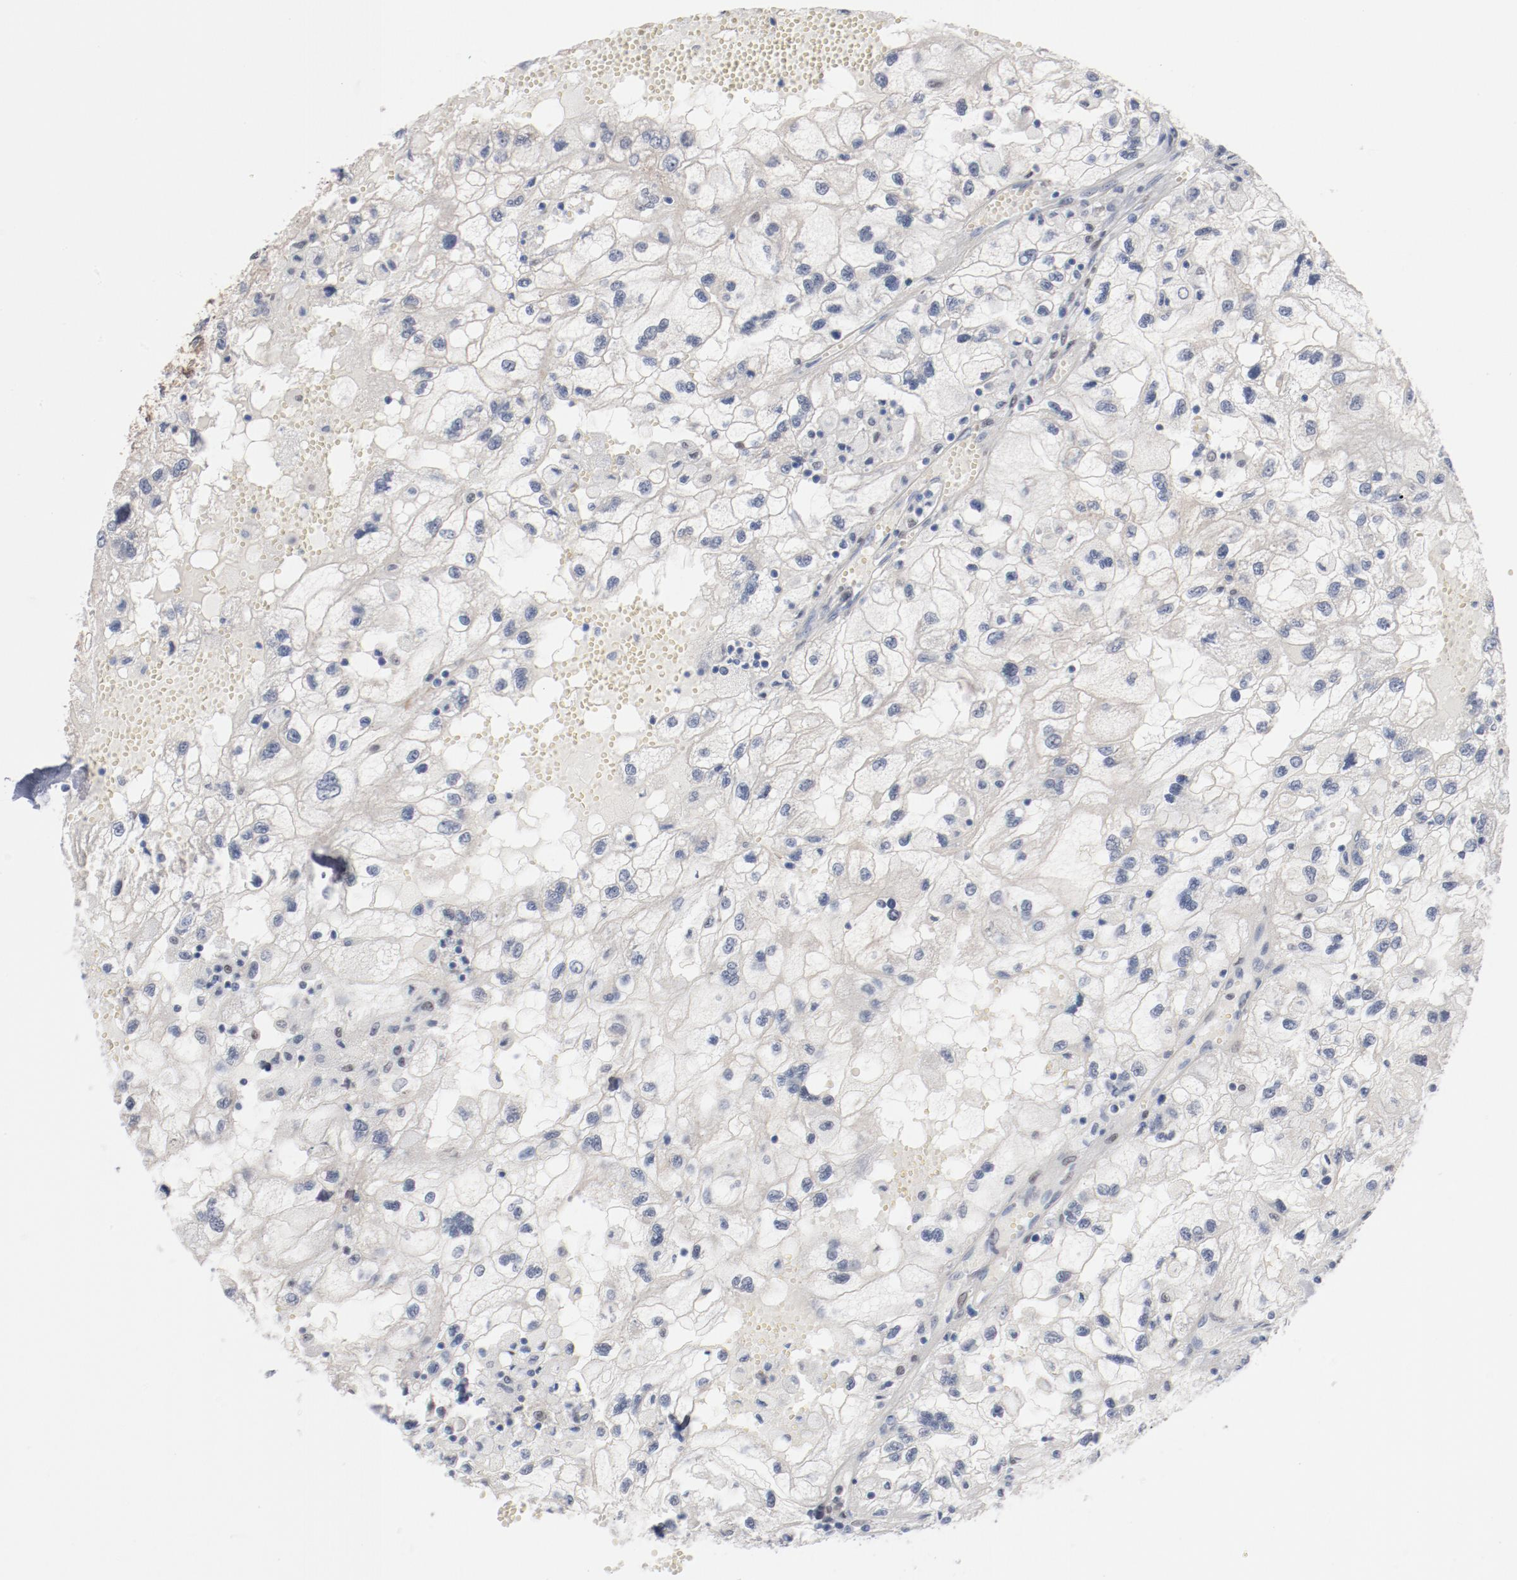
{"staining": {"intensity": "negative", "quantity": "none", "location": "none"}, "tissue": "renal cancer", "cell_type": "Tumor cells", "image_type": "cancer", "snomed": [{"axis": "morphology", "description": "Normal tissue, NOS"}, {"axis": "morphology", "description": "Adenocarcinoma, NOS"}, {"axis": "topography", "description": "Kidney"}], "caption": "Tumor cells show no significant protein positivity in renal adenocarcinoma.", "gene": "ZEB2", "patient": {"sex": "male", "age": 71}}